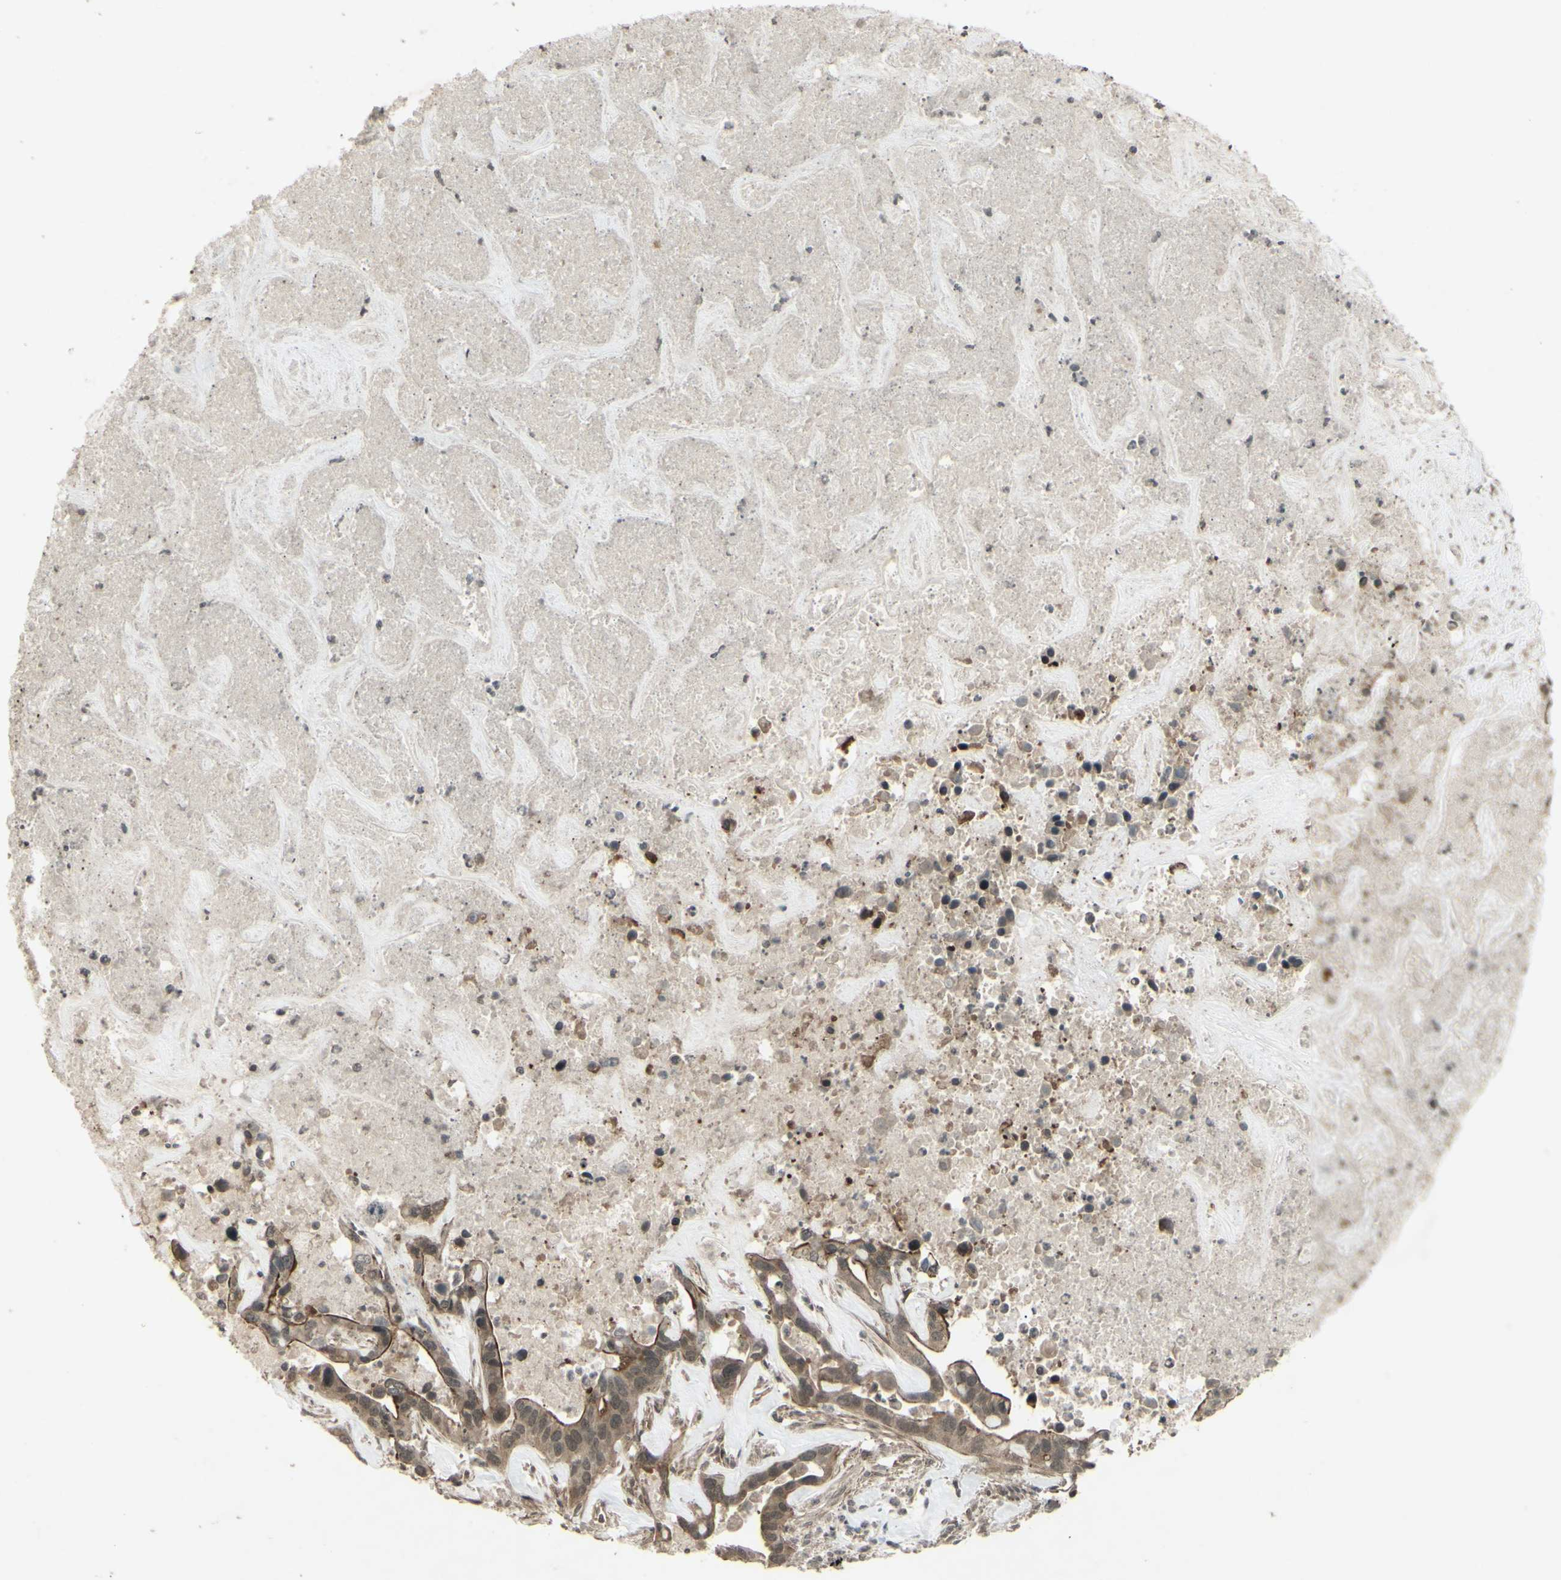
{"staining": {"intensity": "weak", "quantity": ">75%", "location": "cytoplasmic/membranous"}, "tissue": "liver cancer", "cell_type": "Tumor cells", "image_type": "cancer", "snomed": [{"axis": "morphology", "description": "Cholangiocarcinoma"}, {"axis": "topography", "description": "Liver"}], "caption": "A brown stain shows weak cytoplasmic/membranous positivity of a protein in human cholangiocarcinoma (liver) tumor cells.", "gene": "BLNK", "patient": {"sex": "female", "age": 65}}